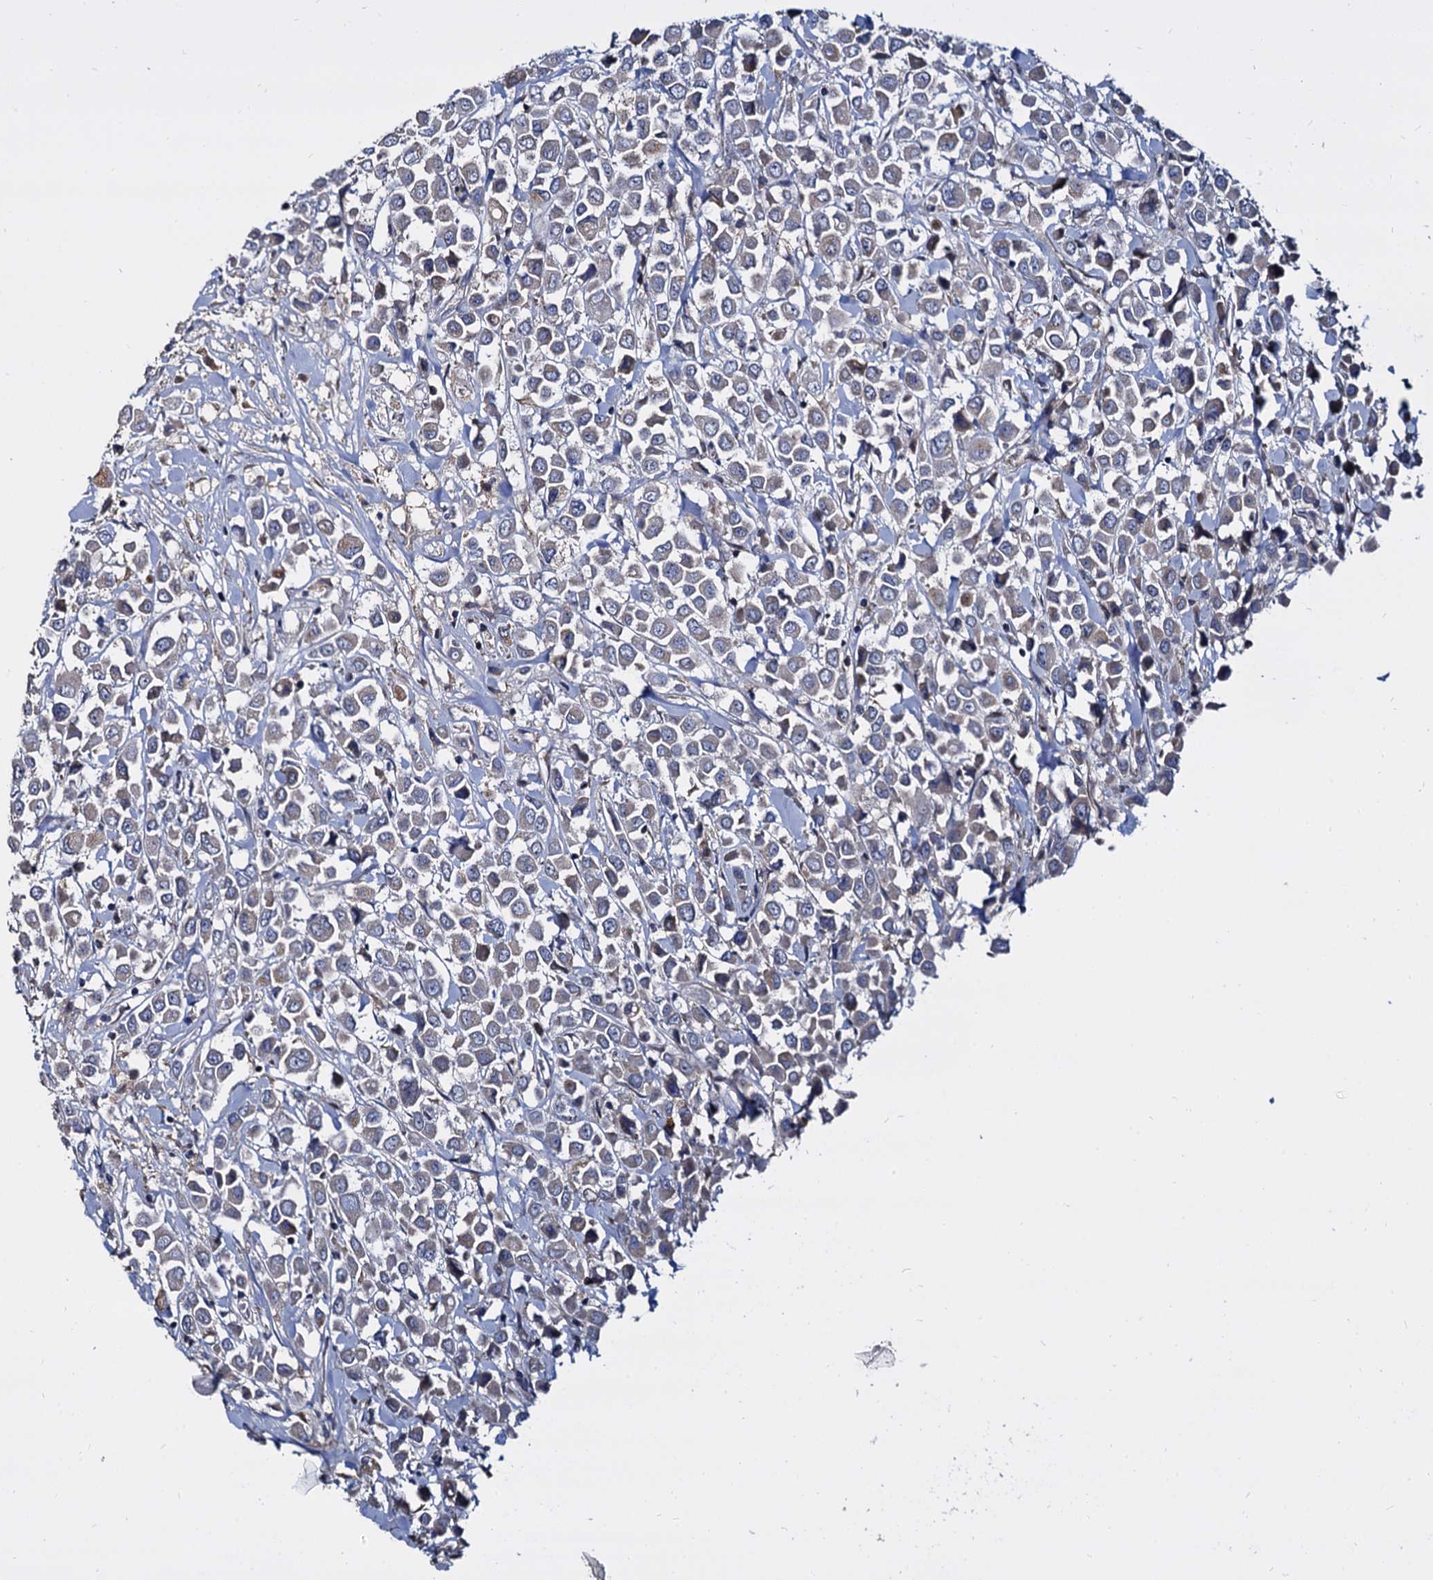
{"staining": {"intensity": "negative", "quantity": "none", "location": "none"}, "tissue": "breast cancer", "cell_type": "Tumor cells", "image_type": "cancer", "snomed": [{"axis": "morphology", "description": "Duct carcinoma"}, {"axis": "topography", "description": "Breast"}], "caption": "High magnification brightfield microscopy of infiltrating ductal carcinoma (breast) stained with DAB (3,3'-diaminobenzidine) (brown) and counterstained with hematoxylin (blue): tumor cells show no significant expression. The staining was performed using DAB to visualize the protein expression in brown, while the nuclei were stained in blue with hematoxylin (Magnification: 20x).", "gene": "ANKRD13A", "patient": {"sex": "female", "age": 61}}